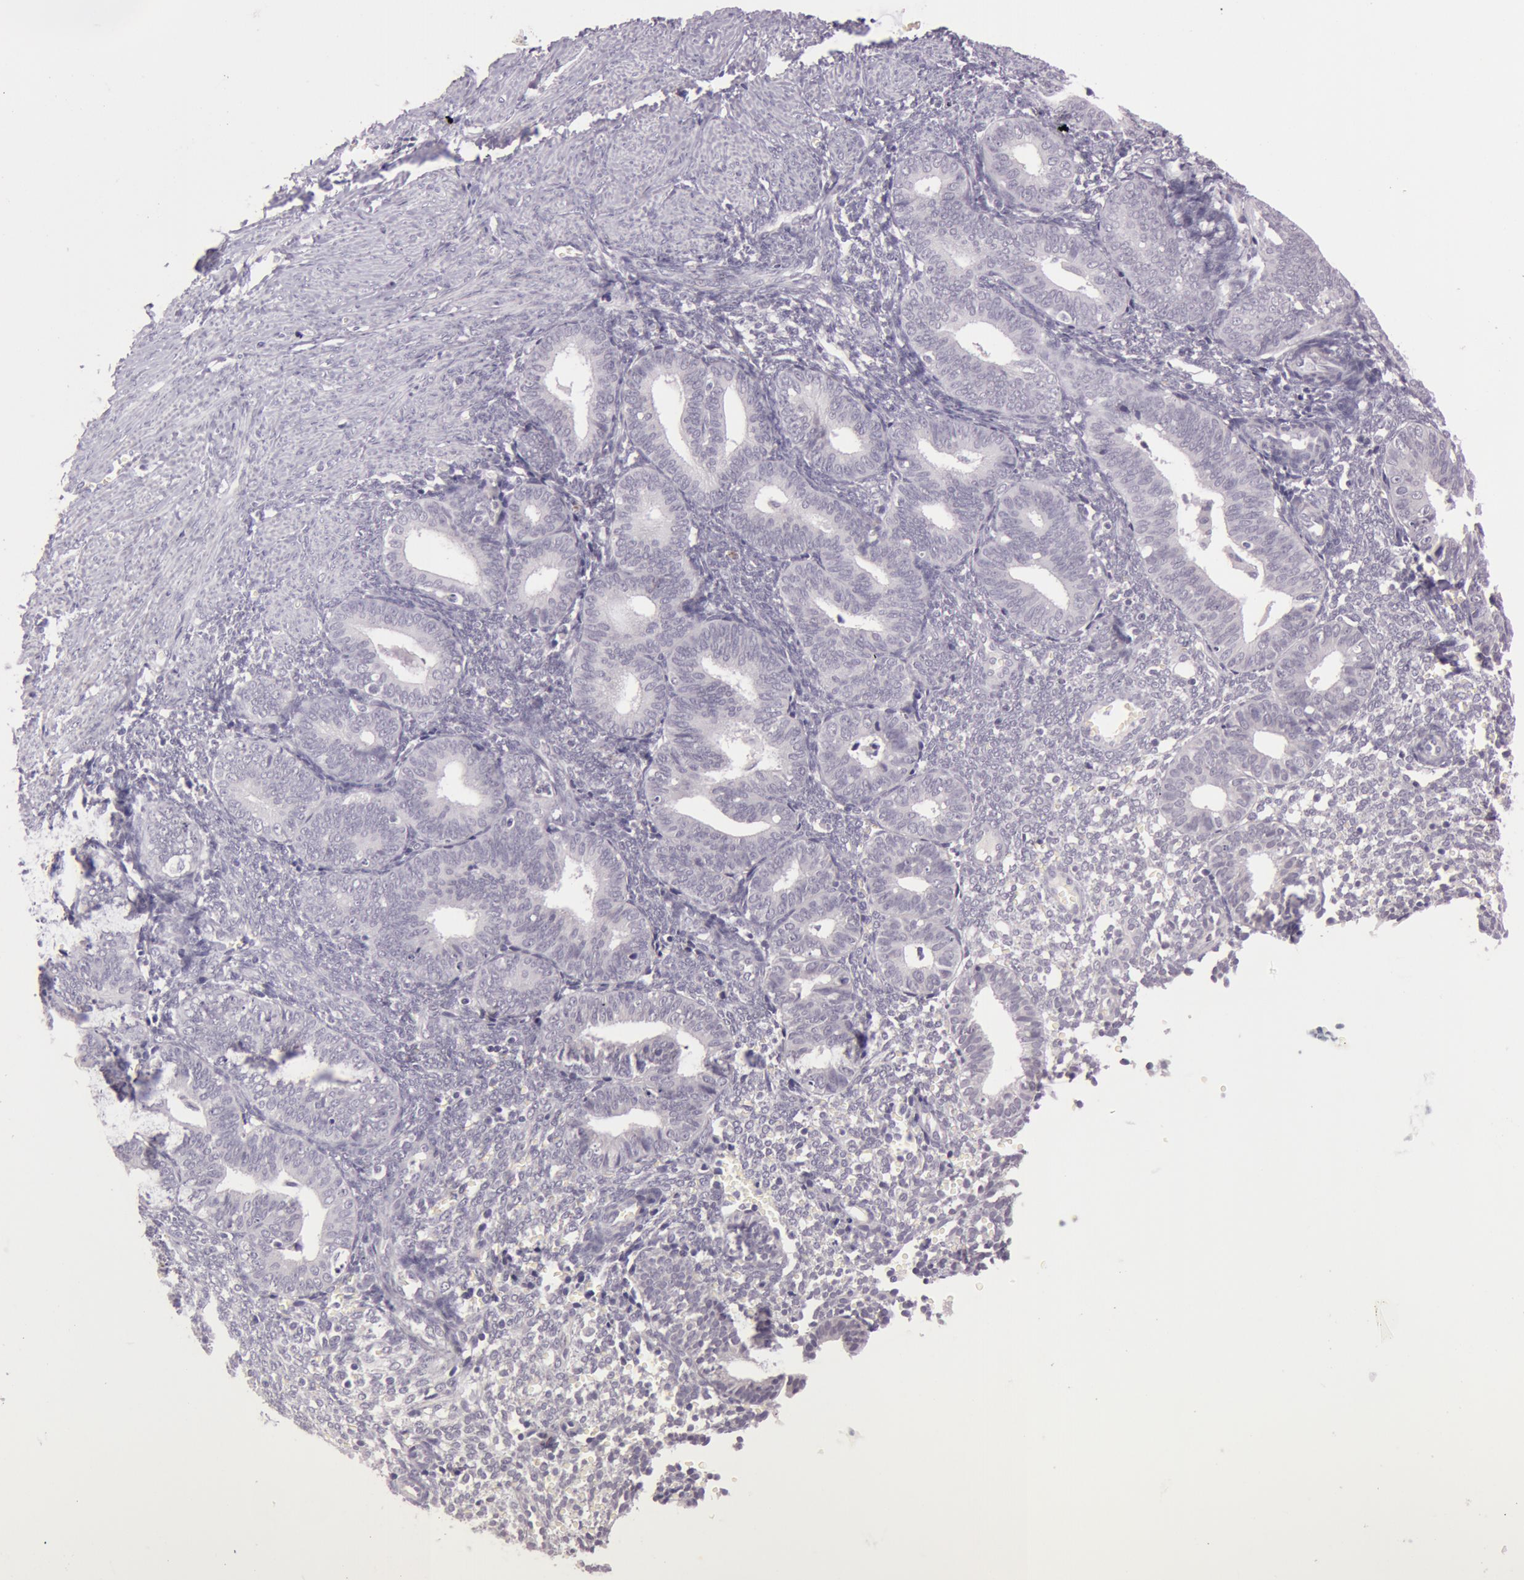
{"staining": {"intensity": "negative", "quantity": "none", "location": "none"}, "tissue": "endometrium", "cell_type": "Cells in endometrial stroma", "image_type": "normal", "snomed": [{"axis": "morphology", "description": "Normal tissue, NOS"}, {"axis": "topography", "description": "Endometrium"}], "caption": "The histopathology image exhibits no staining of cells in endometrial stroma in benign endometrium. Nuclei are stained in blue.", "gene": "RBMY1A1", "patient": {"sex": "female", "age": 61}}